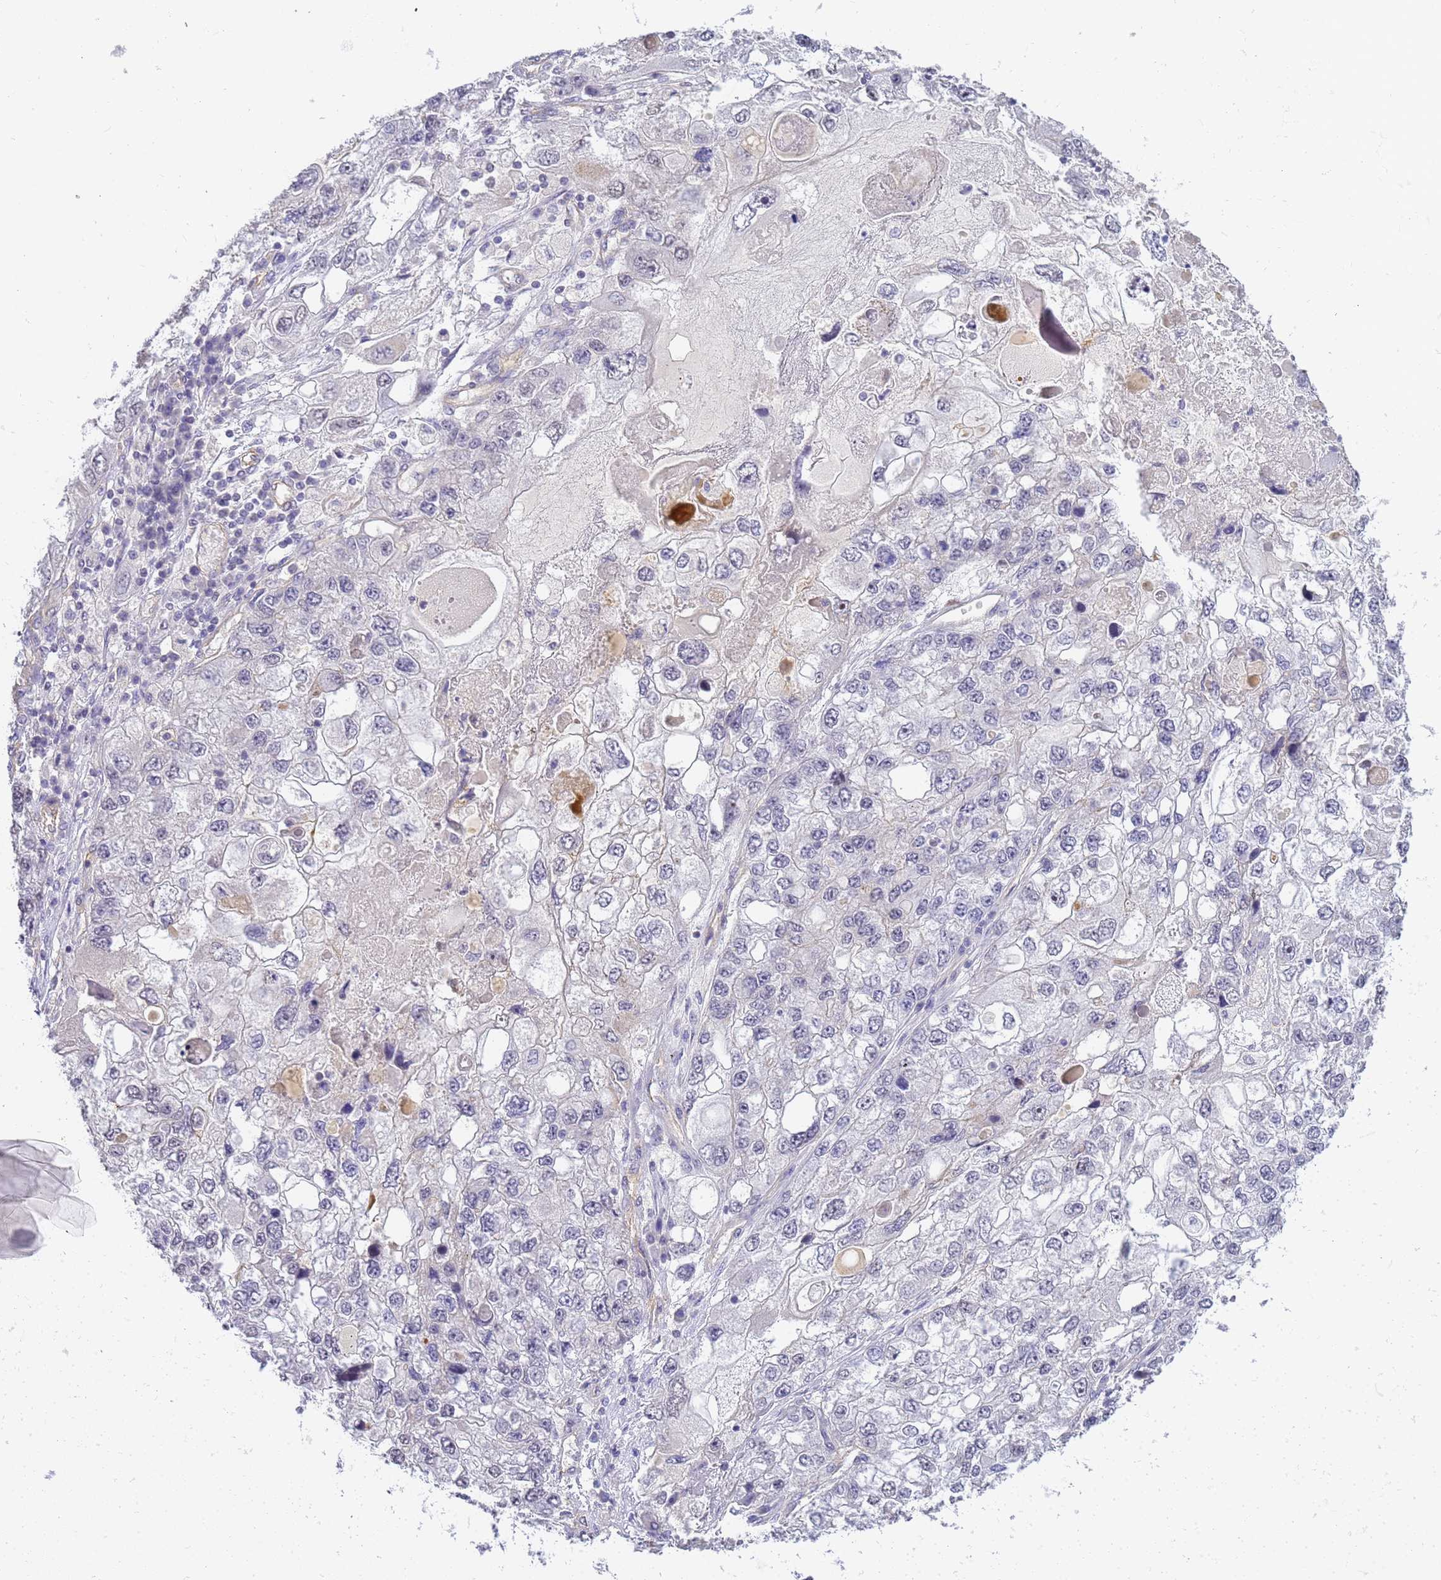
{"staining": {"intensity": "negative", "quantity": "none", "location": "none"}, "tissue": "endometrial cancer", "cell_type": "Tumor cells", "image_type": "cancer", "snomed": [{"axis": "morphology", "description": "Adenocarcinoma, NOS"}, {"axis": "topography", "description": "Endometrium"}], "caption": "The photomicrograph reveals no staining of tumor cells in adenocarcinoma (endometrial).", "gene": "GON4L", "patient": {"sex": "female", "age": 49}}